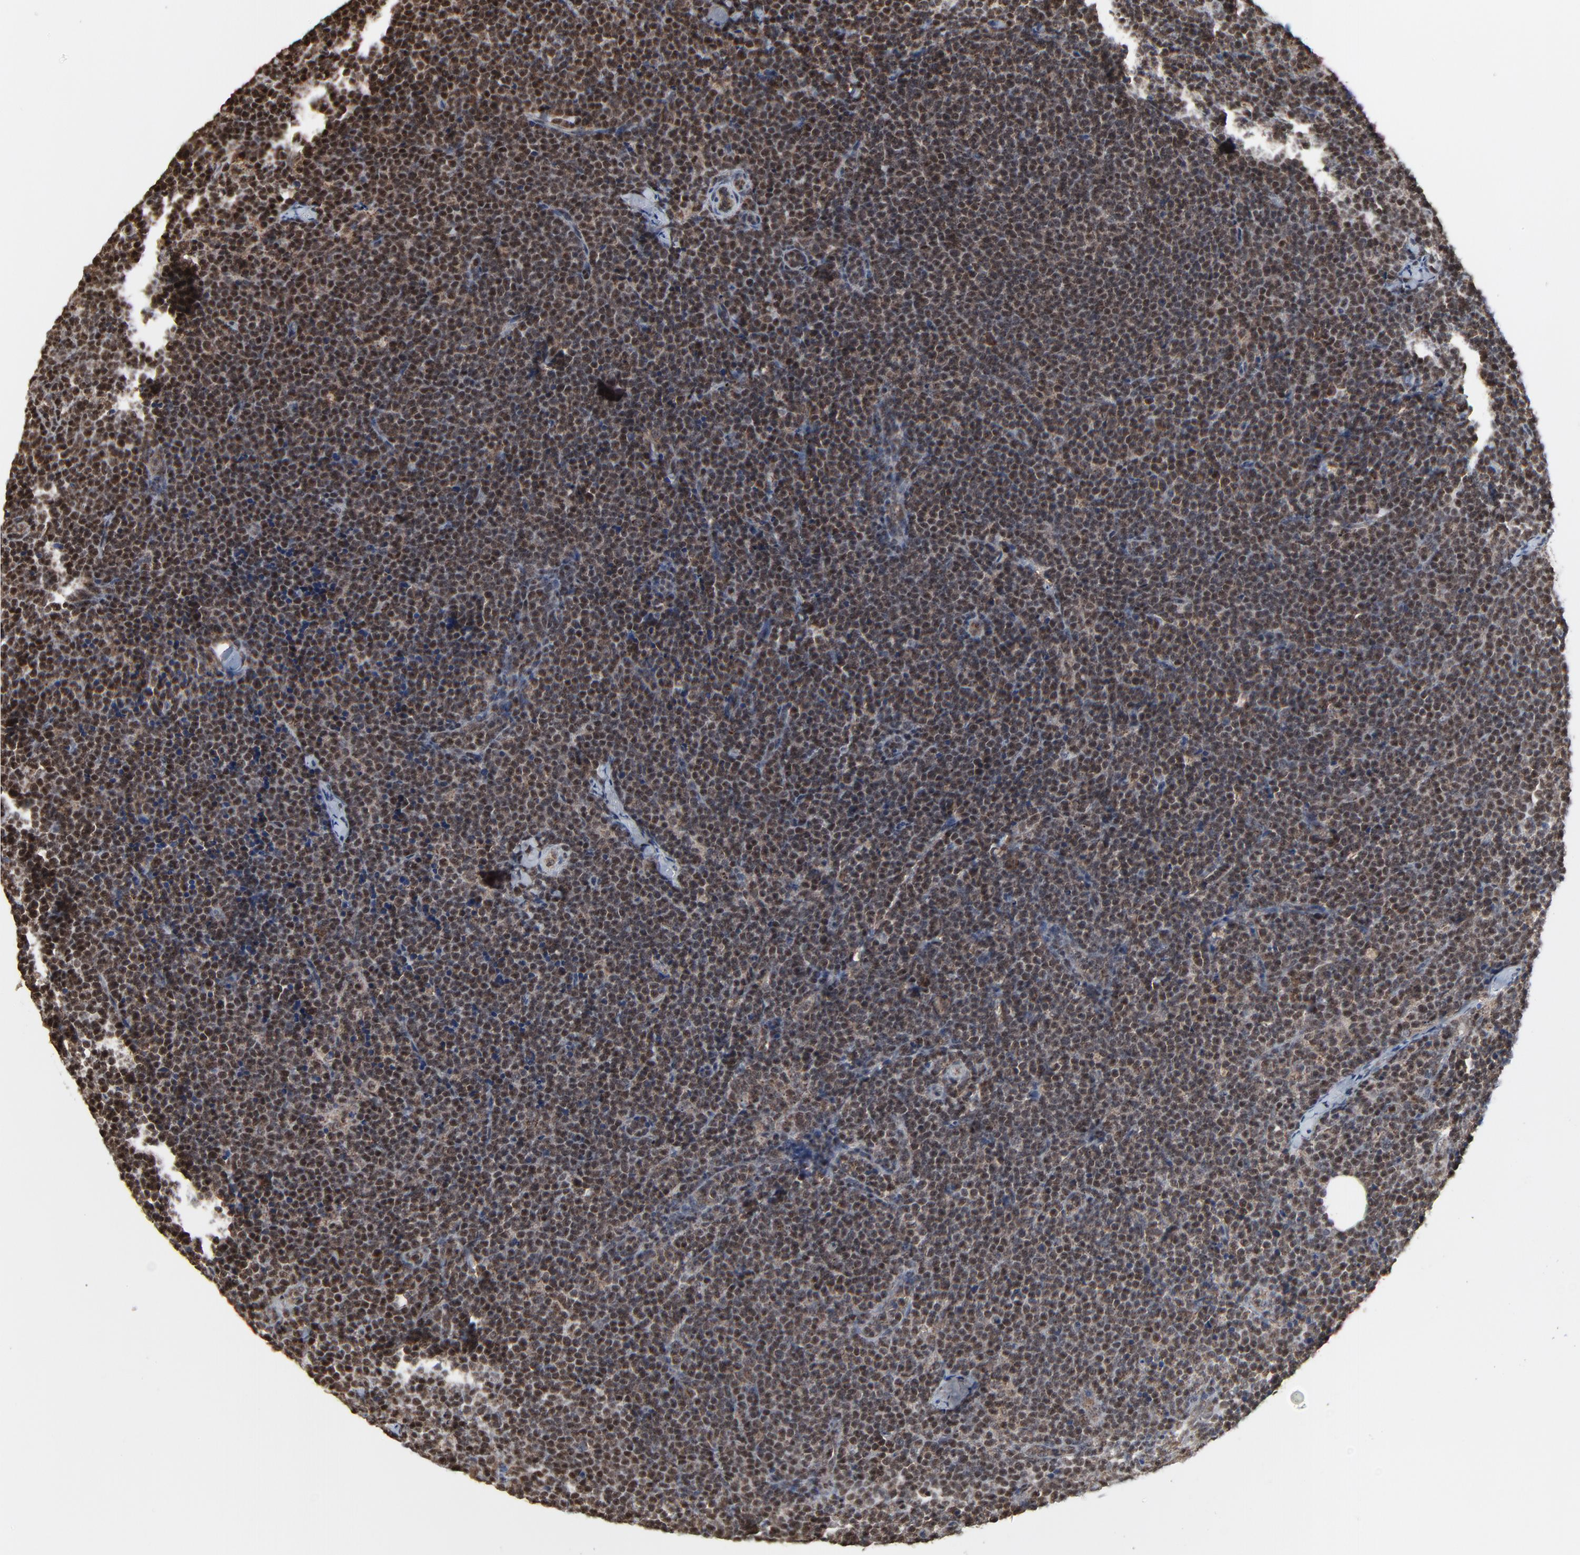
{"staining": {"intensity": "moderate", "quantity": "25%-75%", "location": "cytoplasmic/membranous,nuclear"}, "tissue": "lymphoma", "cell_type": "Tumor cells", "image_type": "cancer", "snomed": [{"axis": "morphology", "description": "Malignant lymphoma, non-Hodgkin's type, High grade"}, {"axis": "topography", "description": "Lymph node"}], "caption": "Immunohistochemical staining of lymphoma reveals moderate cytoplasmic/membranous and nuclear protein staining in approximately 25%-75% of tumor cells.", "gene": "RHOJ", "patient": {"sex": "female", "age": 58}}